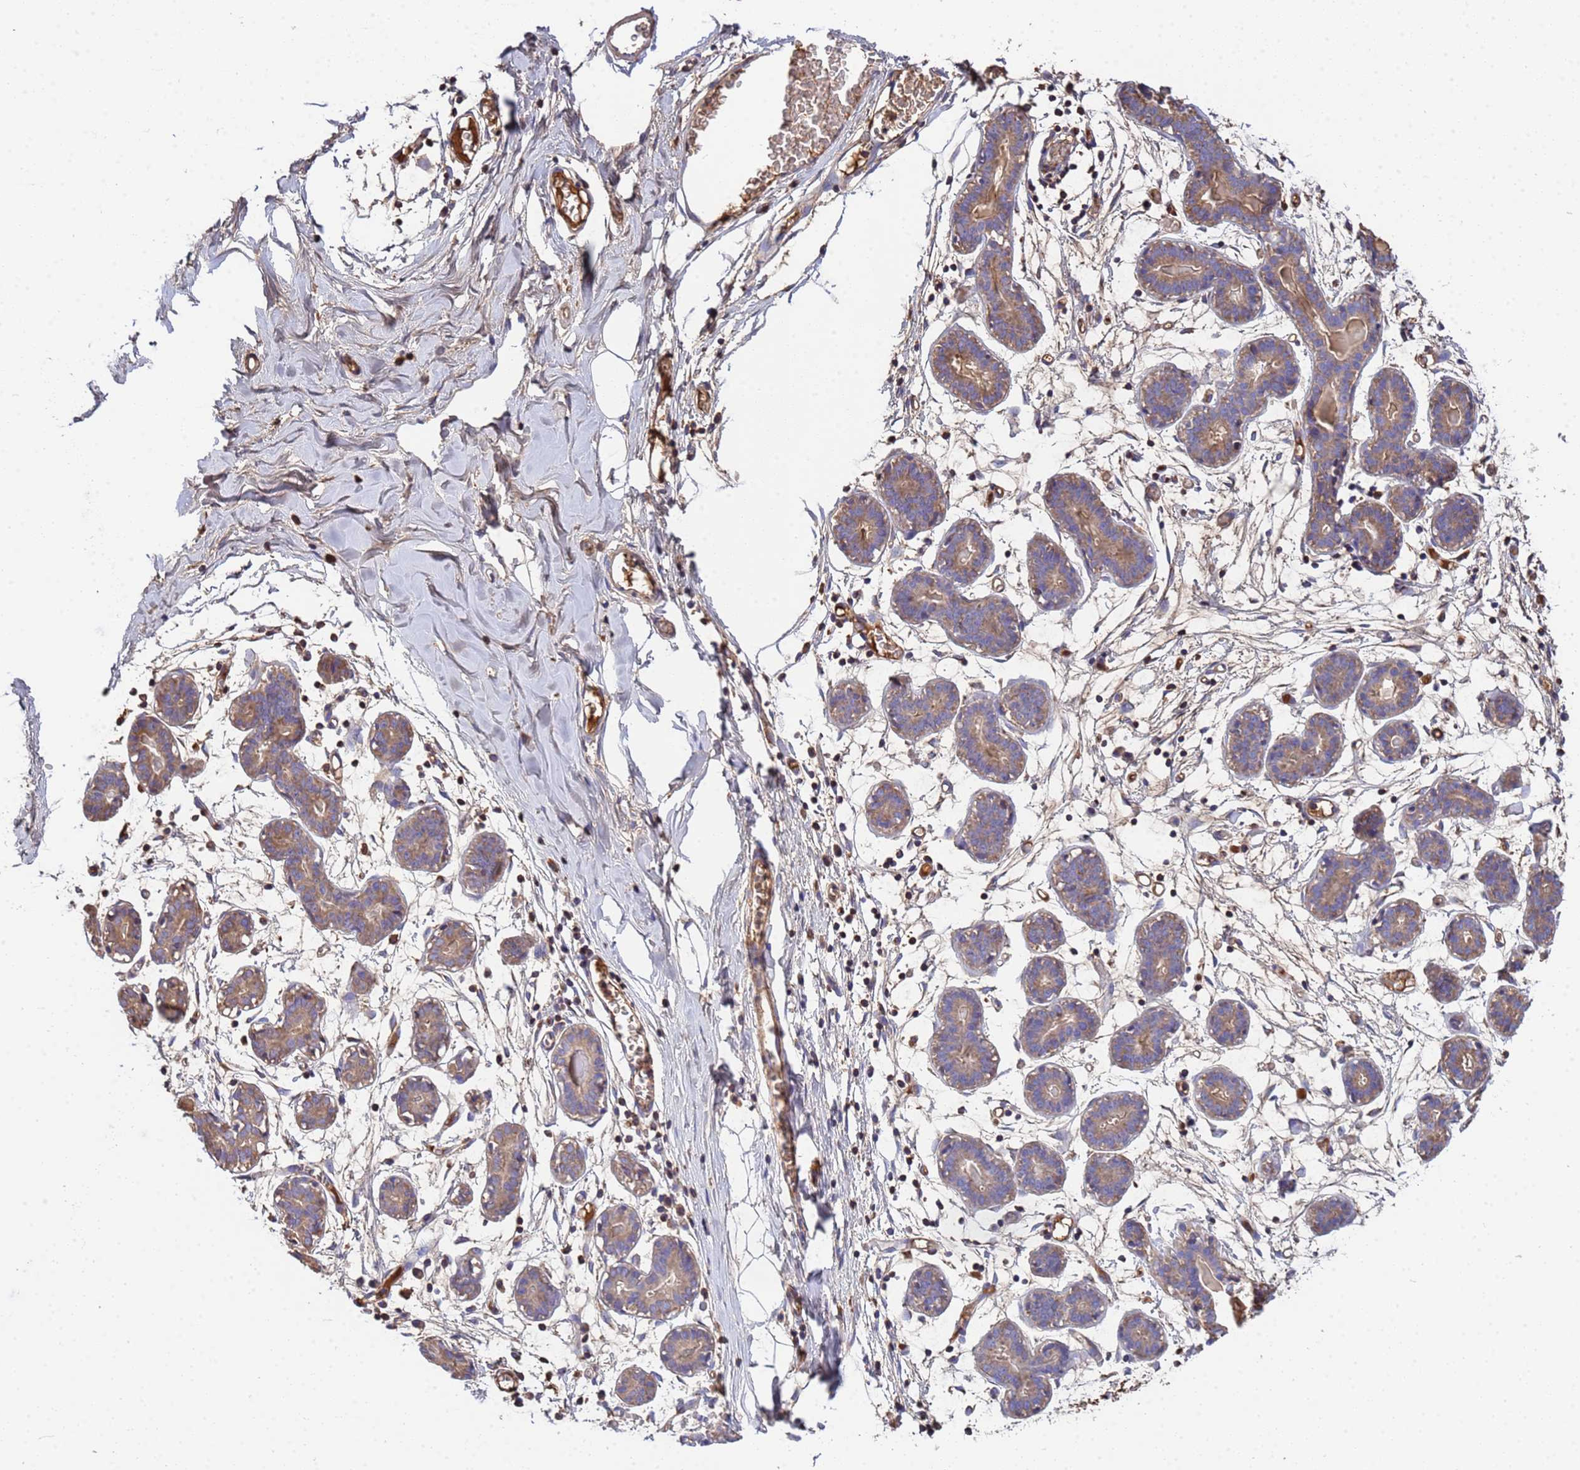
{"staining": {"intensity": "weak", "quantity": "25%-75%", "location": "cytoplasmic/membranous"}, "tissue": "breast", "cell_type": "Adipocytes", "image_type": "normal", "snomed": [{"axis": "morphology", "description": "Normal tissue, NOS"}, {"axis": "topography", "description": "Breast"}], "caption": "This is a photomicrograph of immunohistochemistry (IHC) staining of benign breast, which shows weak expression in the cytoplasmic/membranous of adipocytes.", "gene": "GLUD1", "patient": {"sex": "female", "age": 27}}